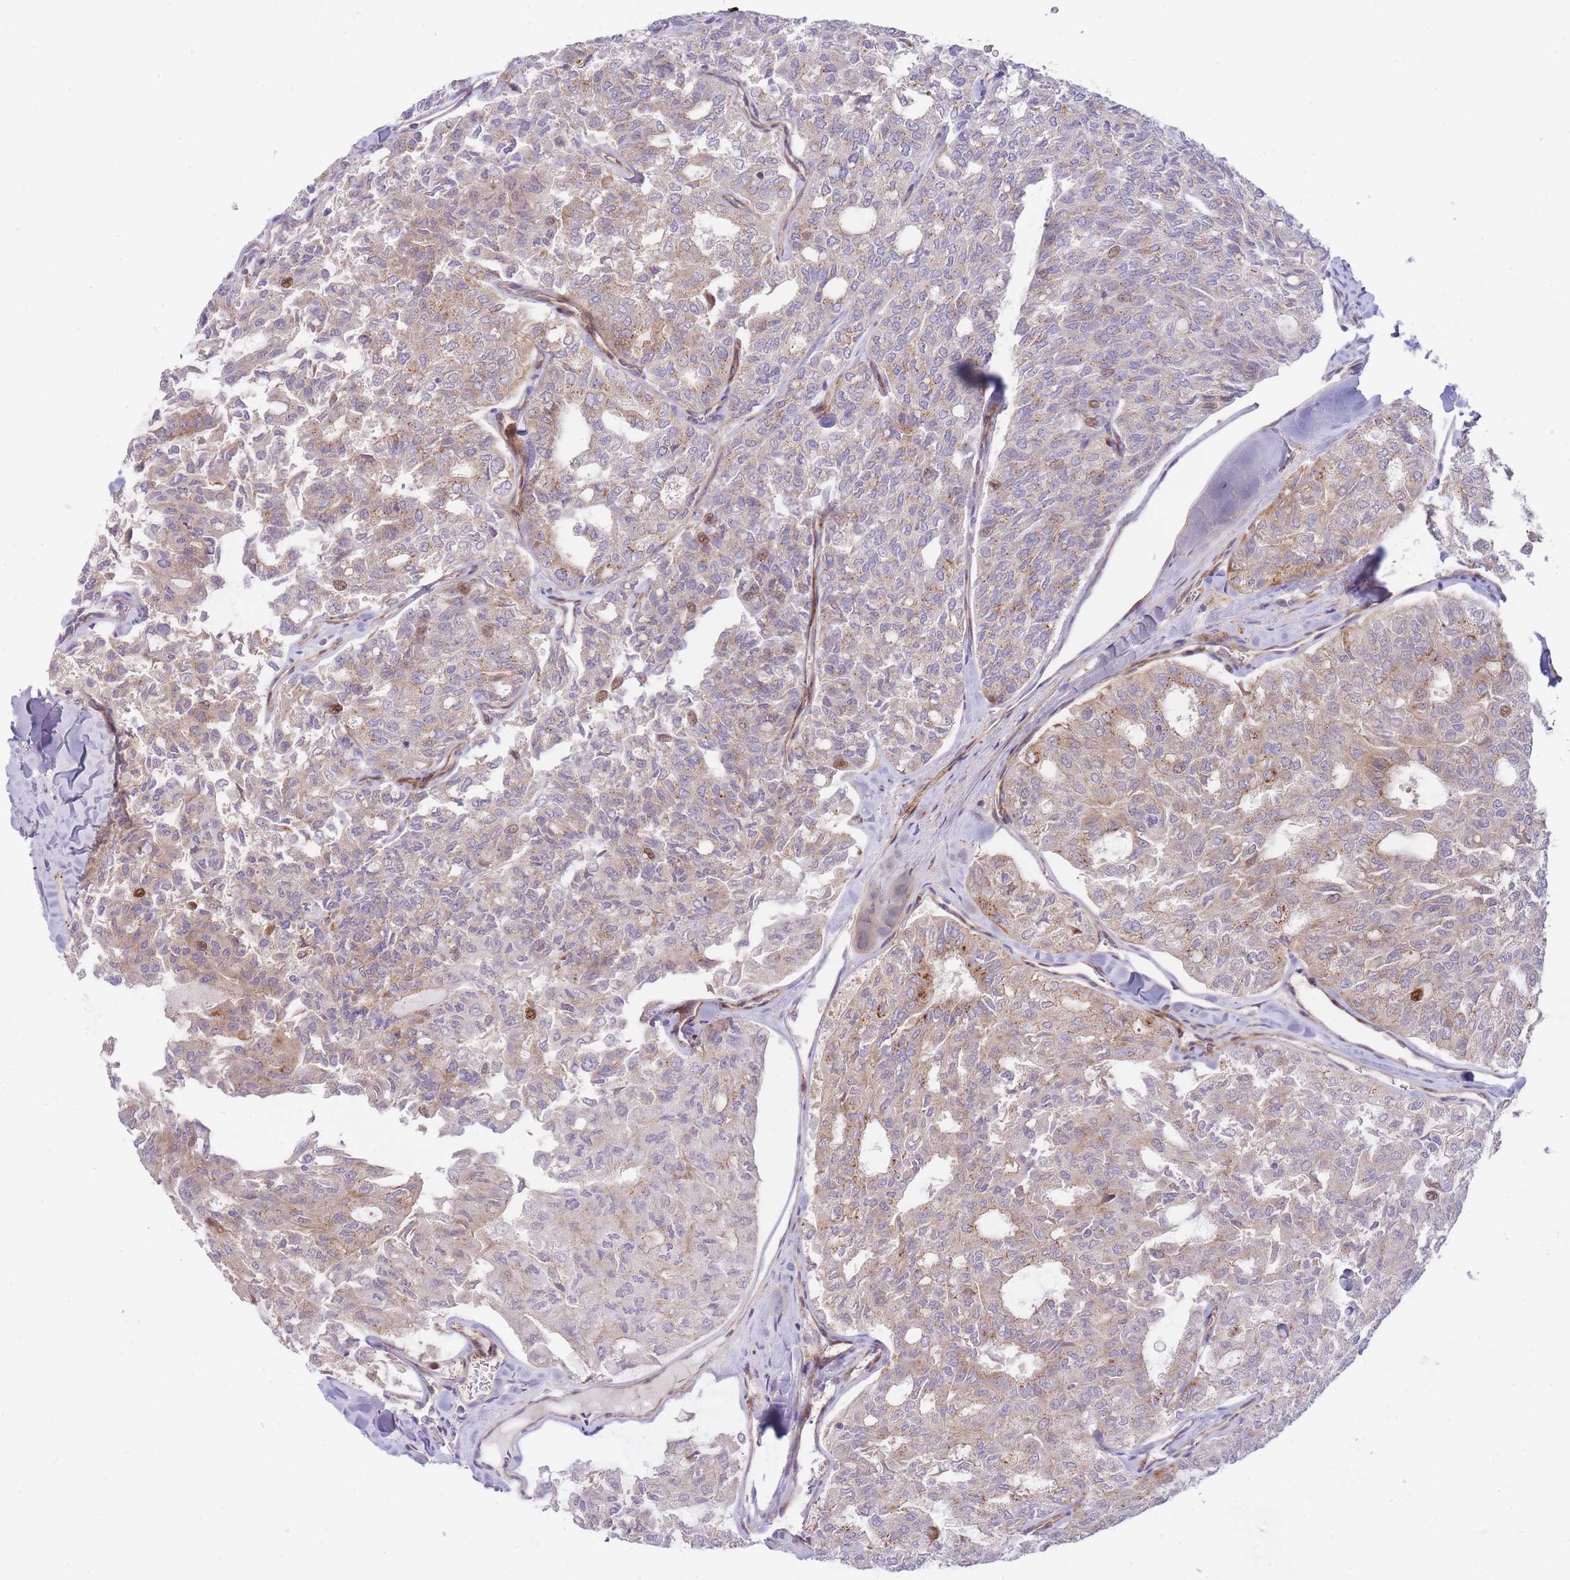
{"staining": {"intensity": "moderate", "quantity": "25%-75%", "location": "cytoplasmic/membranous"}, "tissue": "thyroid cancer", "cell_type": "Tumor cells", "image_type": "cancer", "snomed": [{"axis": "morphology", "description": "Follicular adenoma carcinoma, NOS"}, {"axis": "topography", "description": "Thyroid gland"}], "caption": "Moderate cytoplasmic/membranous staining is present in approximately 25%-75% of tumor cells in follicular adenoma carcinoma (thyroid).", "gene": "ATP5MC2", "patient": {"sex": "male", "age": 75}}